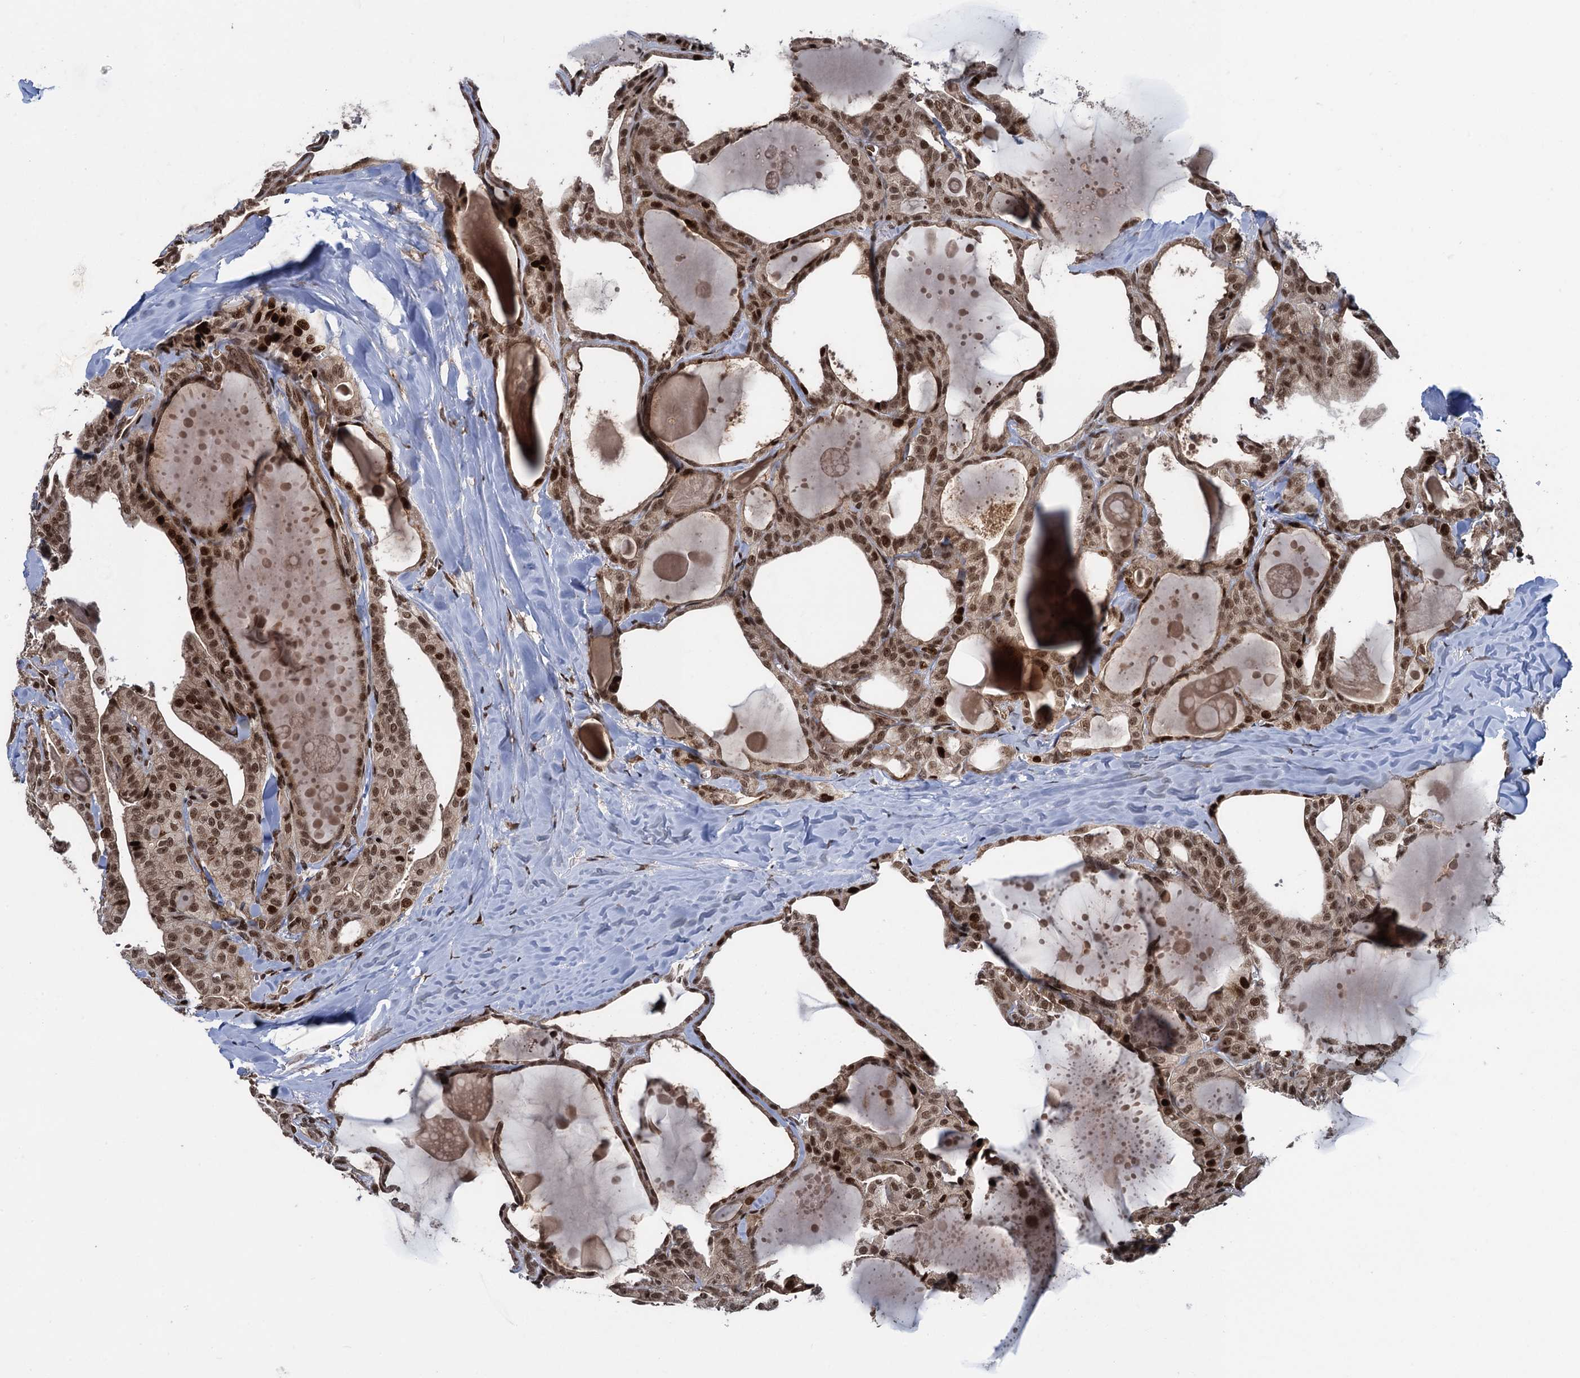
{"staining": {"intensity": "strong", "quantity": "25%-75%", "location": "nuclear"}, "tissue": "thyroid cancer", "cell_type": "Tumor cells", "image_type": "cancer", "snomed": [{"axis": "morphology", "description": "Papillary adenocarcinoma, NOS"}, {"axis": "topography", "description": "Thyroid gland"}], "caption": "Immunohistochemical staining of thyroid papillary adenocarcinoma demonstrates strong nuclear protein expression in about 25%-75% of tumor cells.", "gene": "ZNF169", "patient": {"sex": "male", "age": 52}}